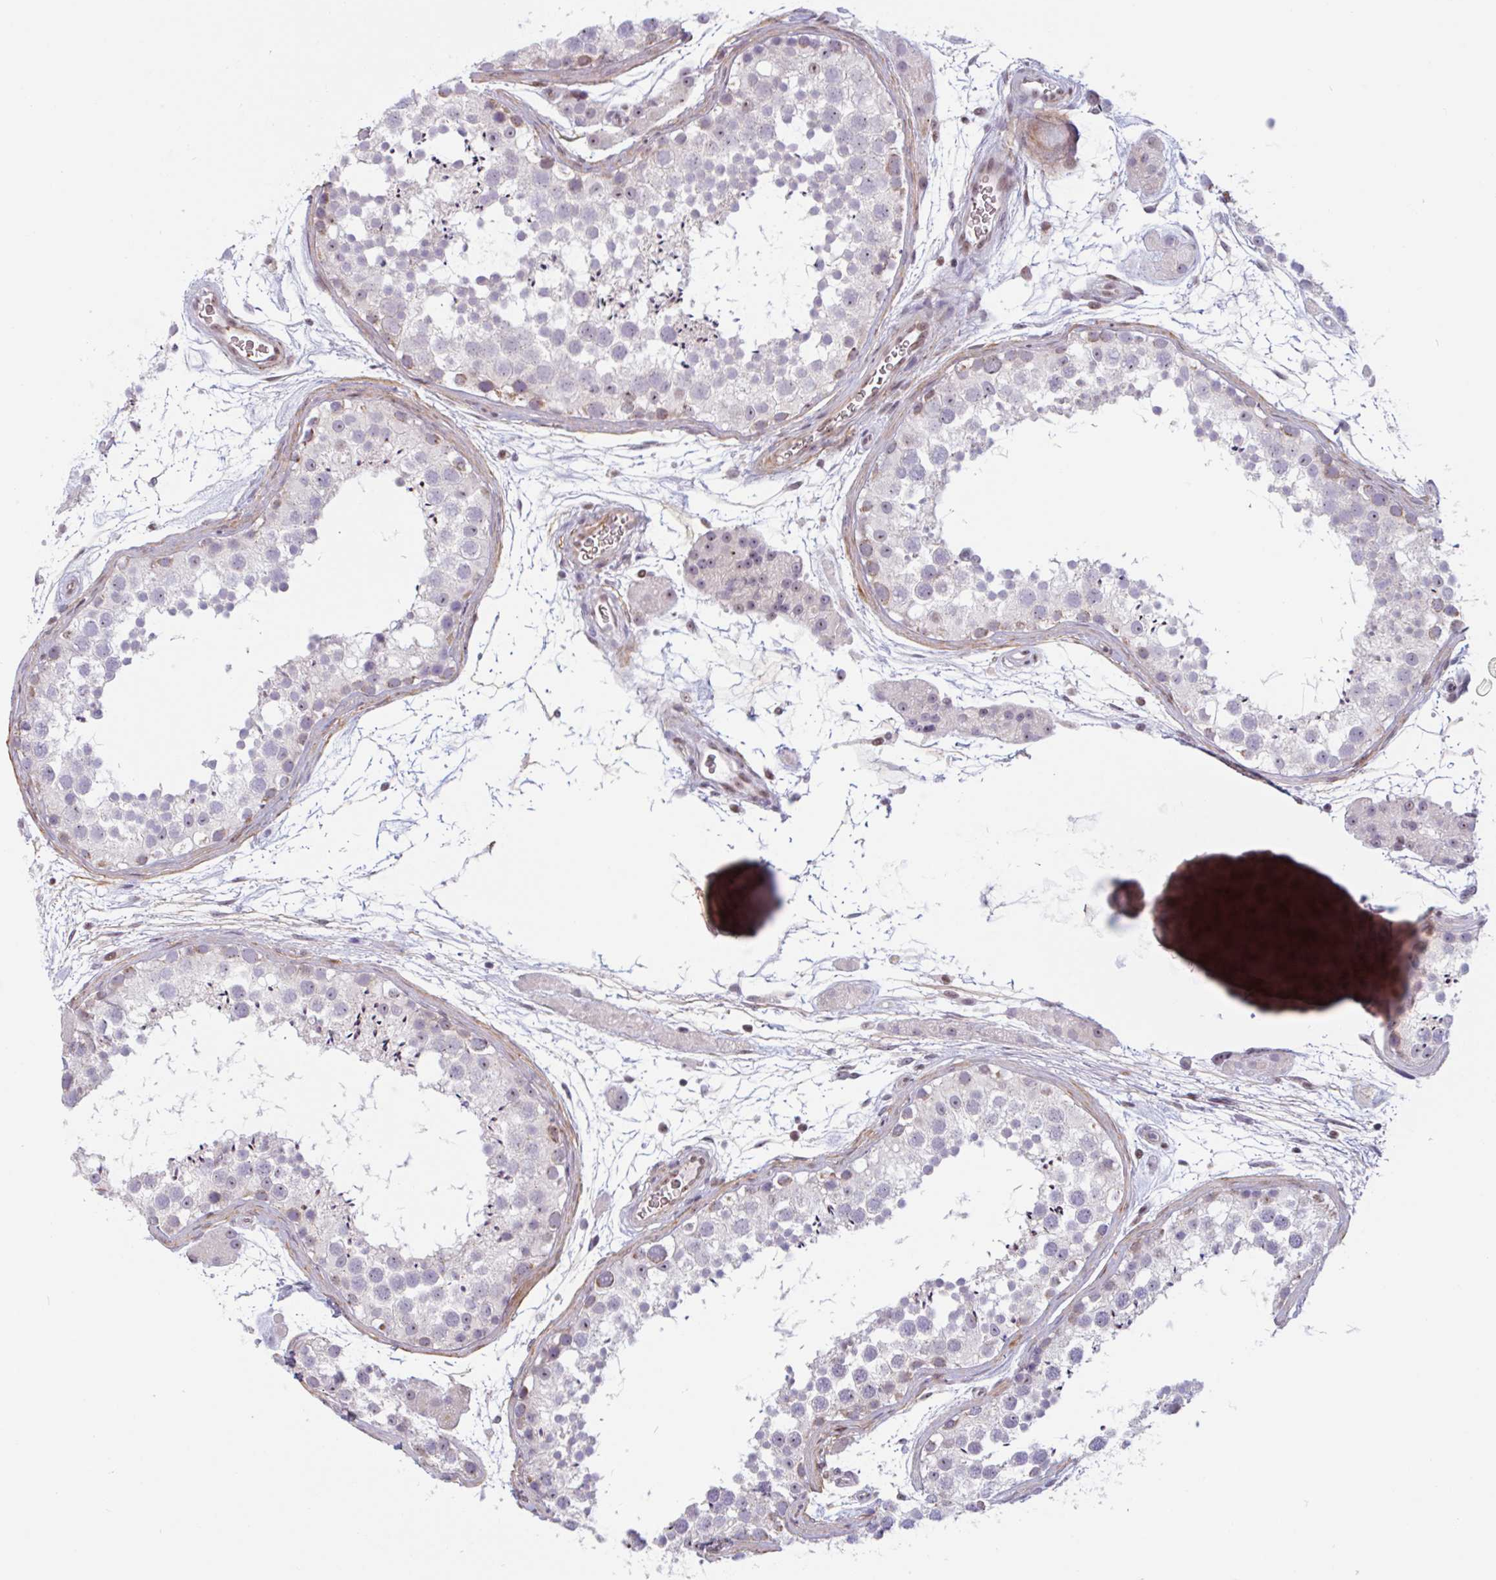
{"staining": {"intensity": "negative", "quantity": "none", "location": "none"}, "tissue": "testis", "cell_type": "Cells in seminiferous ducts", "image_type": "normal", "snomed": [{"axis": "morphology", "description": "Normal tissue, NOS"}, {"axis": "topography", "description": "Testis"}], "caption": "Cells in seminiferous ducts are negative for protein expression in benign human testis. Nuclei are stained in blue.", "gene": "TMEM119", "patient": {"sex": "male", "age": 41}}